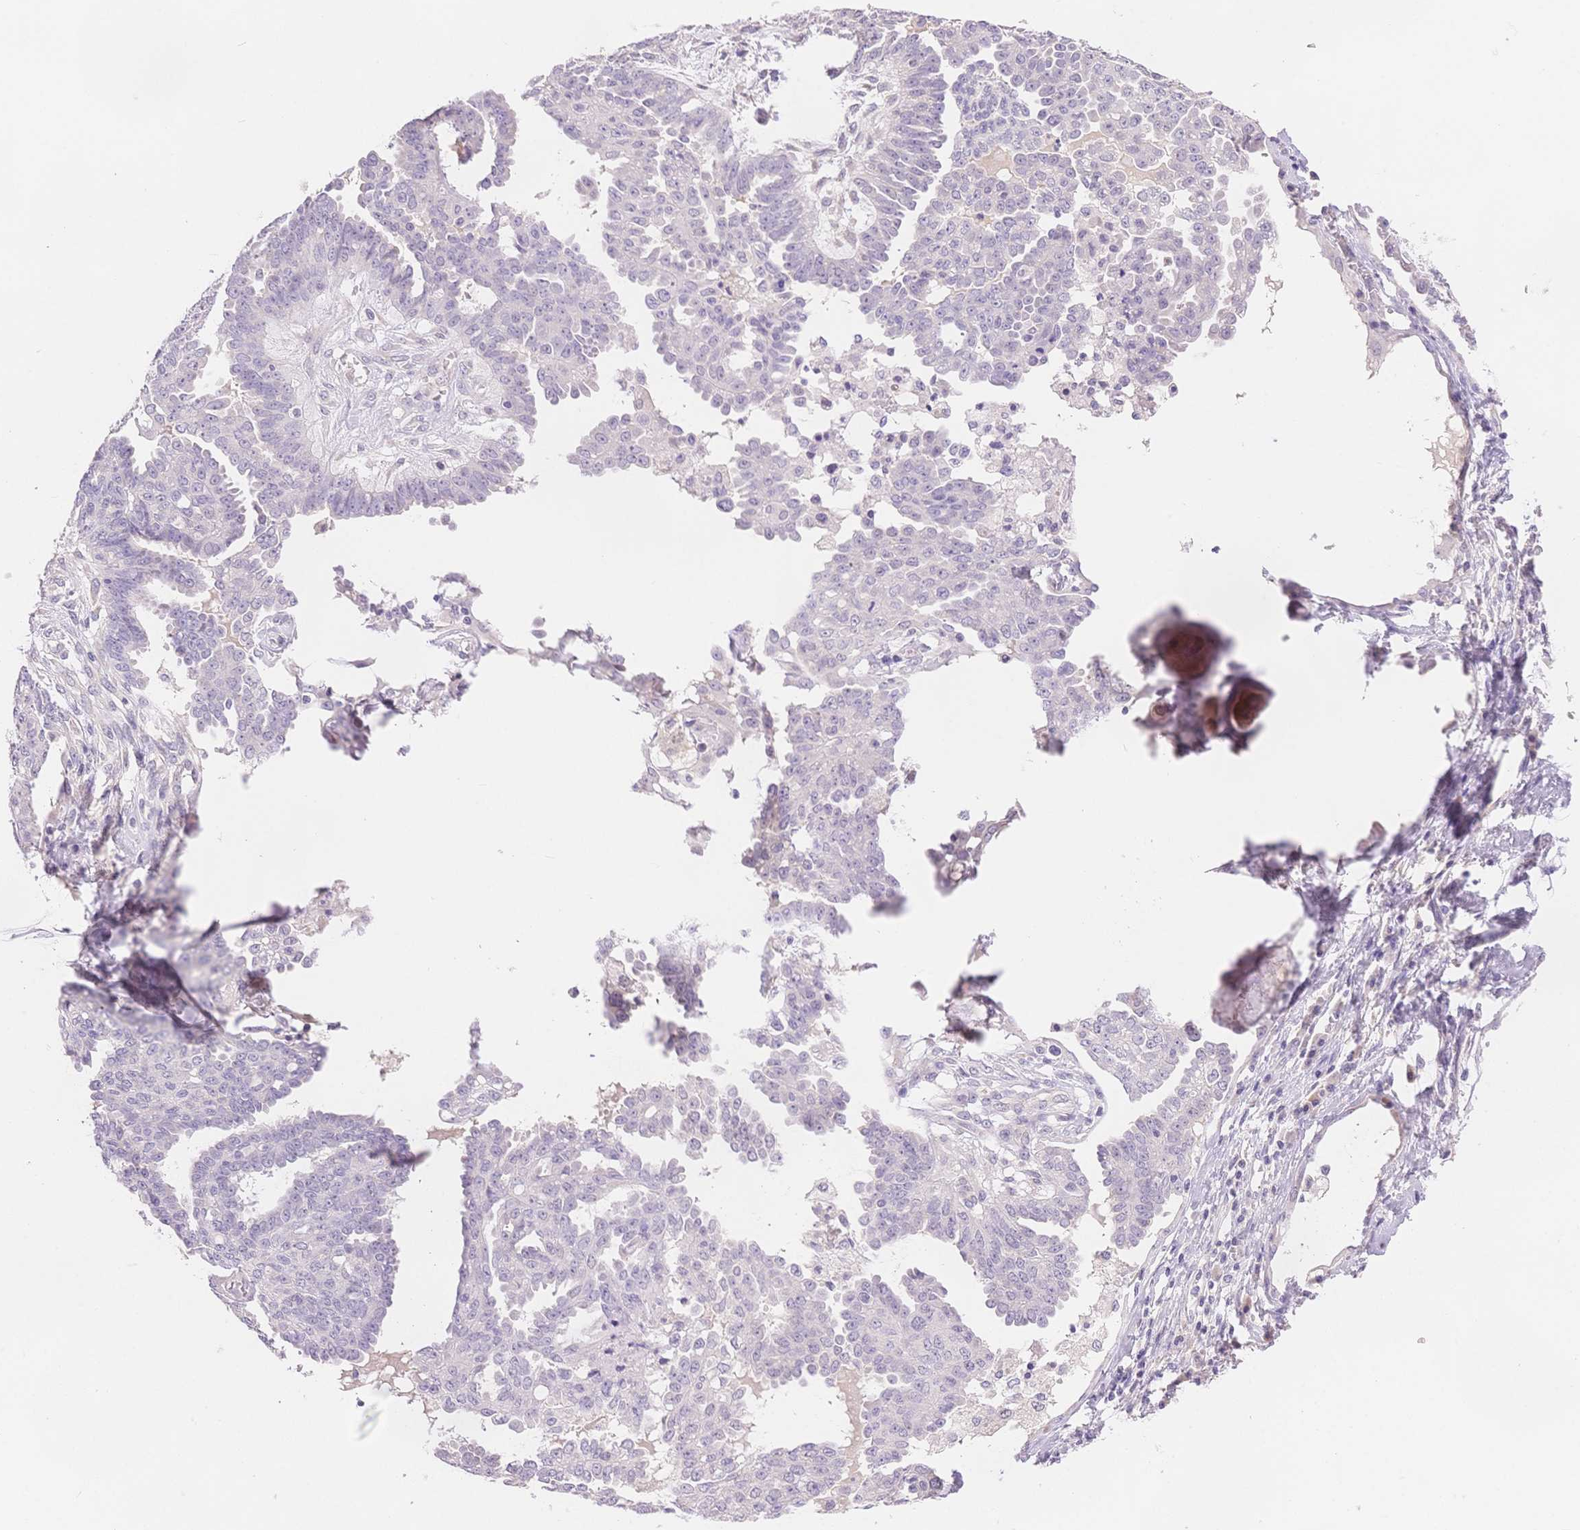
{"staining": {"intensity": "negative", "quantity": "none", "location": "none"}, "tissue": "ovarian cancer", "cell_type": "Tumor cells", "image_type": "cancer", "snomed": [{"axis": "morphology", "description": "Cystadenocarcinoma, serous, NOS"}, {"axis": "topography", "description": "Ovary"}], "caption": "Immunohistochemical staining of ovarian cancer reveals no significant expression in tumor cells.", "gene": "MYOM1", "patient": {"sex": "female", "age": 71}}